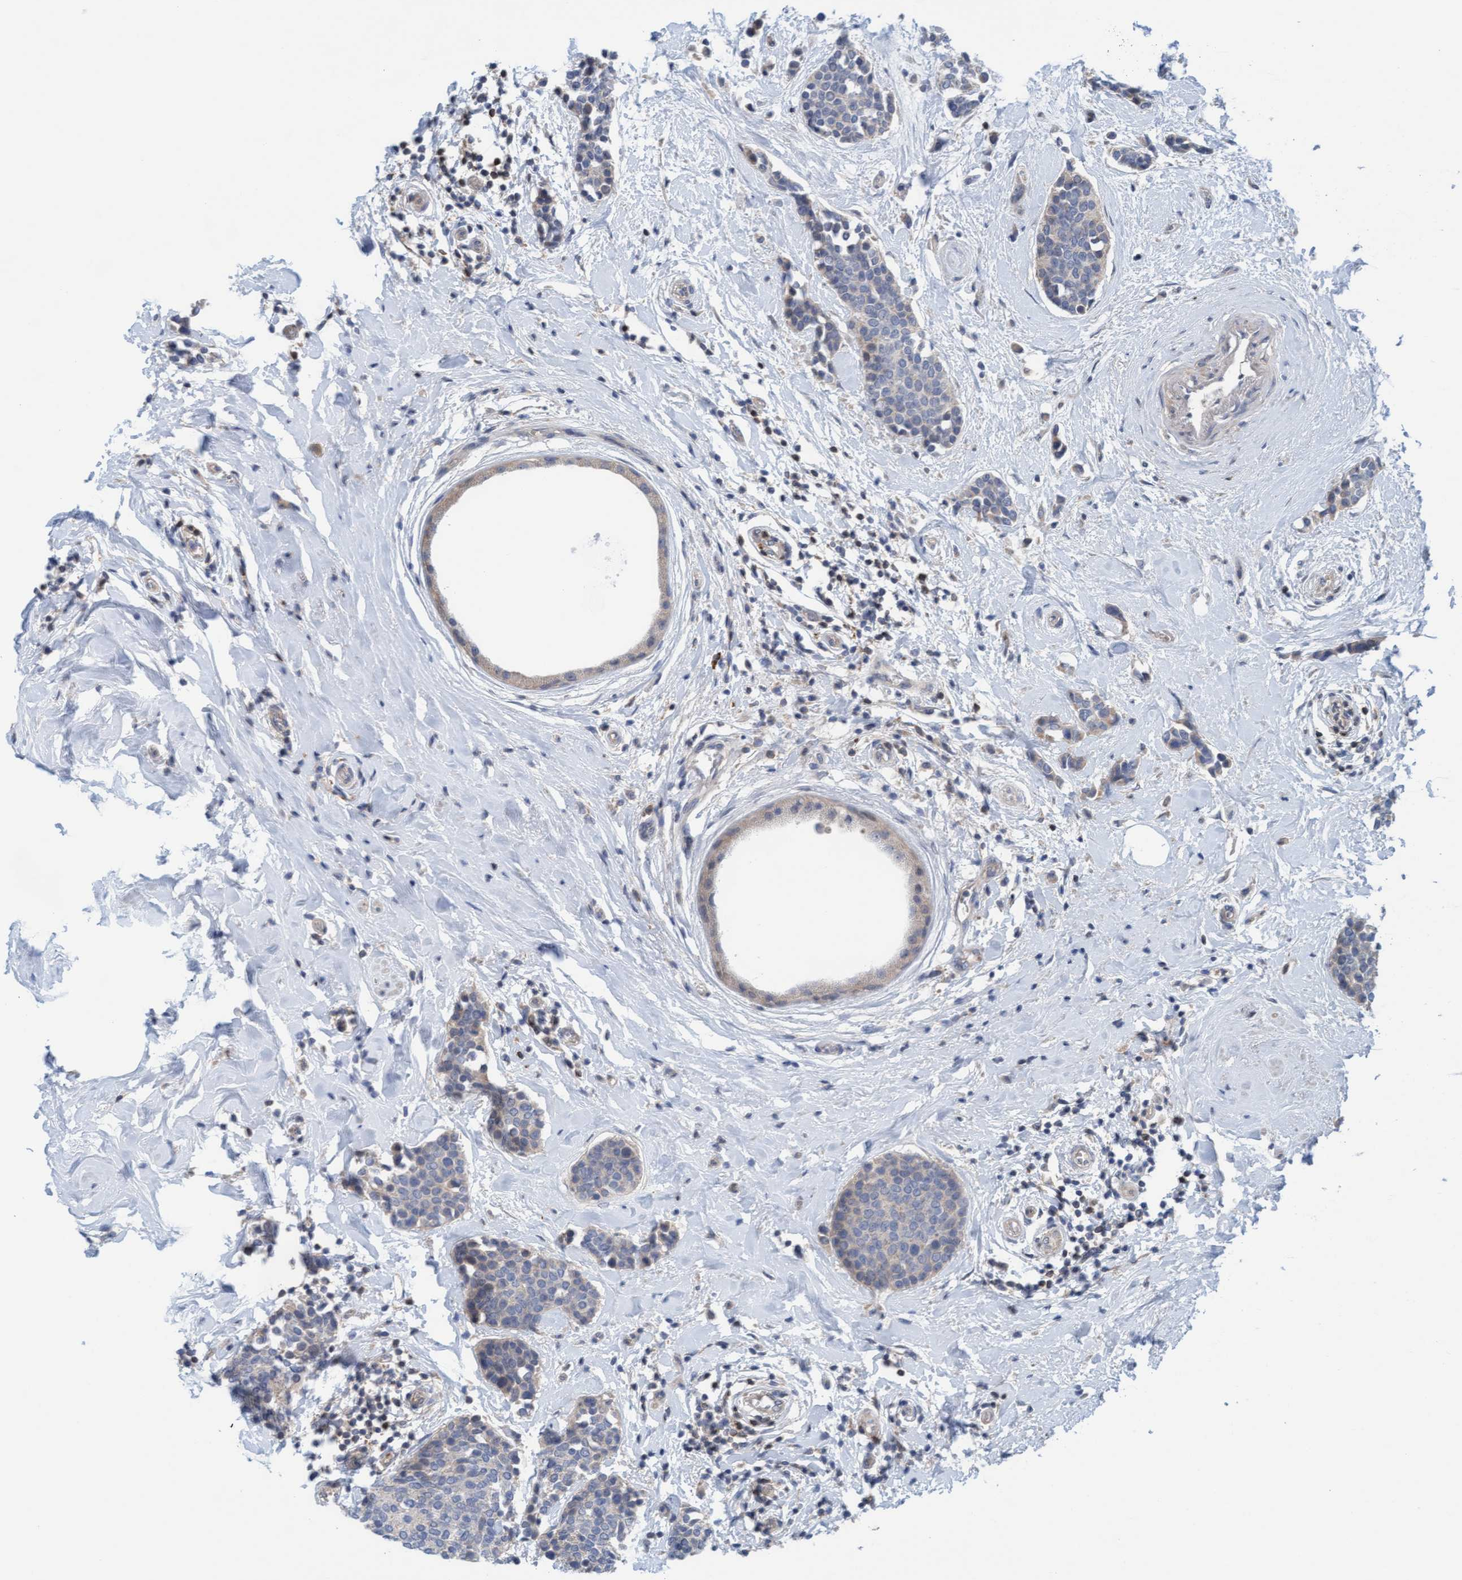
{"staining": {"intensity": "negative", "quantity": "none", "location": "none"}, "tissue": "breast cancer", "cell_type": "Tumor cells", "image_type": "cancer", "snomed": [{"axis": "morphology", "description": "Duct carcinoma"}, {"axis": "topography", "description": "Breast"}], "caption": "An IHC micrograph of breast cancer (invasive ductal carcinoma) is shown. There is no staining in tumor cells of breast cancer (invasive ductal carcinoma).", "gene": "KLHL25", "patient": {"sex": "female", "age": 55}}